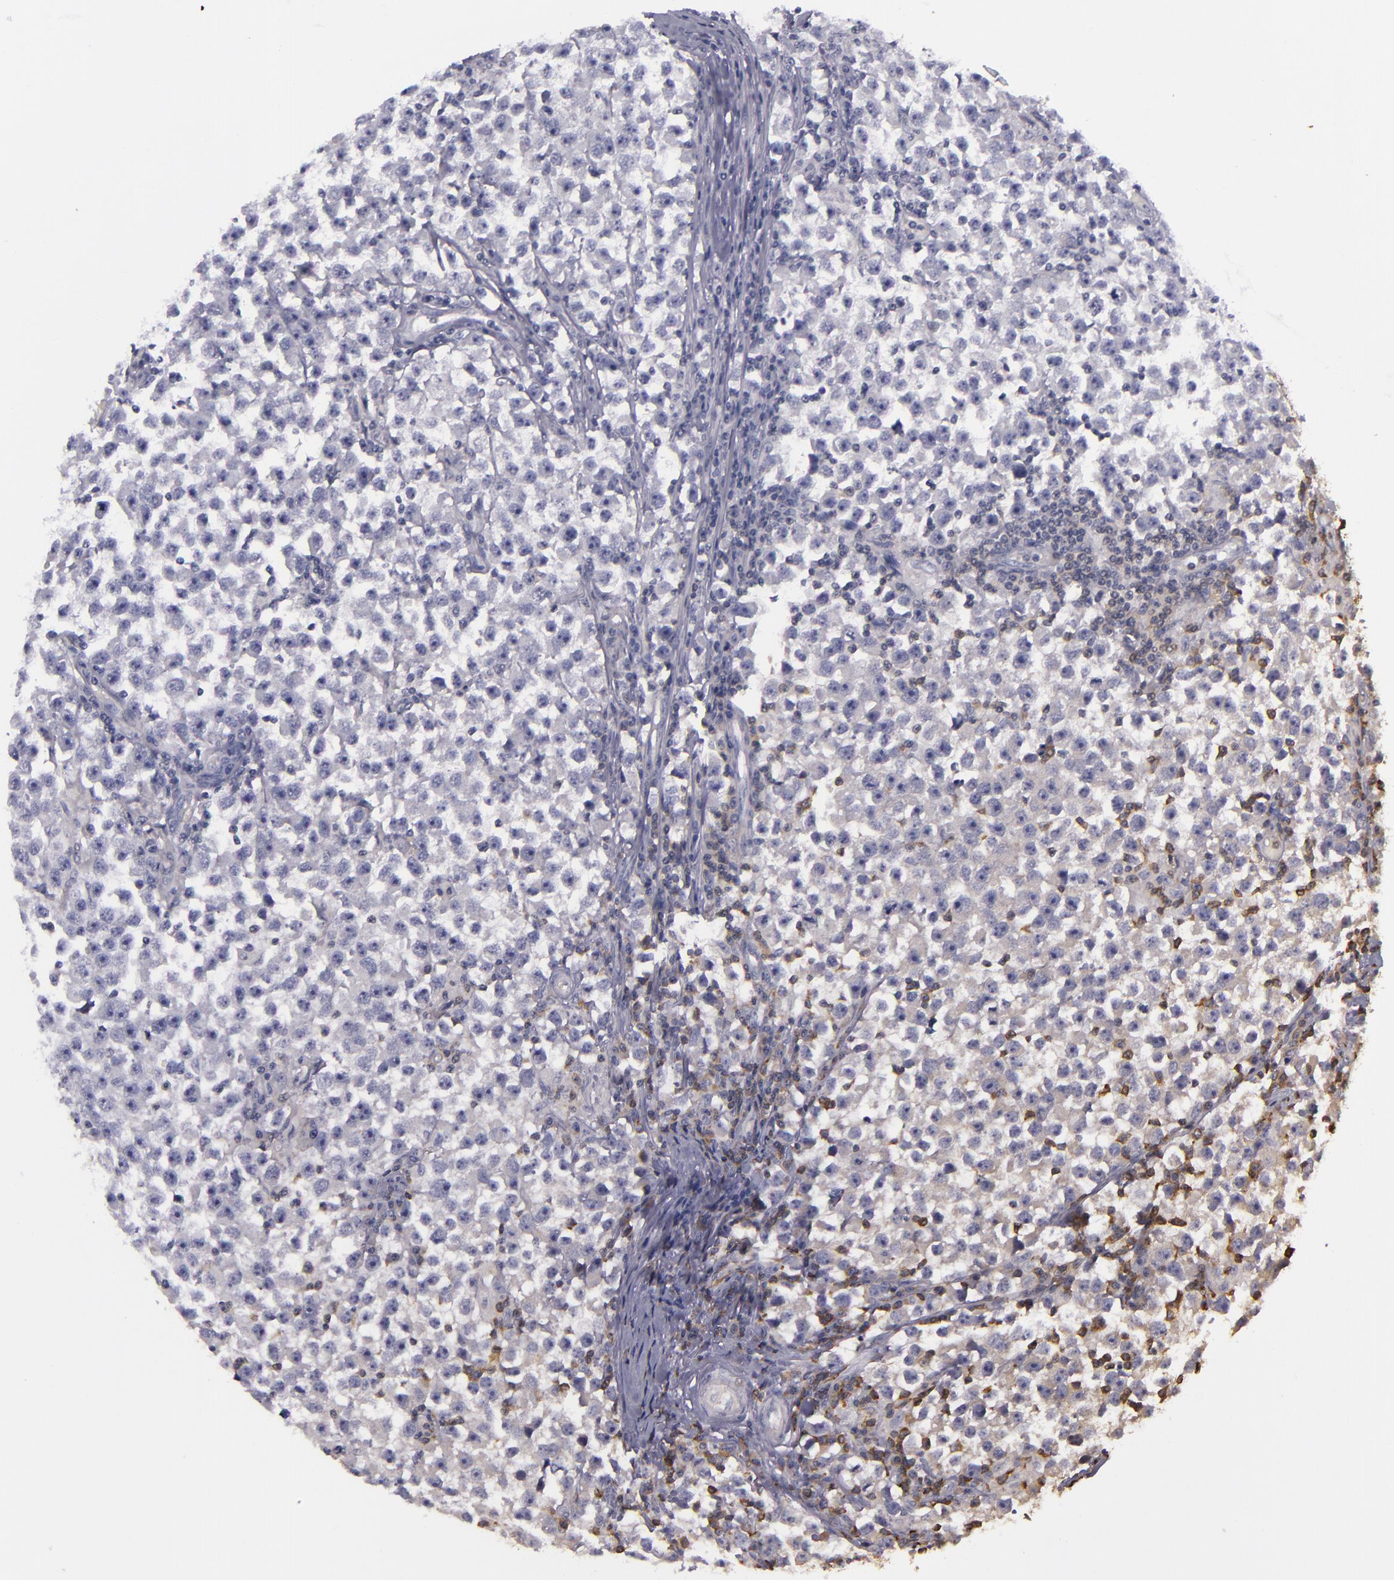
{"staining": {"intensity": "weak", "quantity": "25%-75%", "location": "cytoplasmic/membranous"}, "tissue": "testis cancer", "cell_type": "Tumor cells", "image_type": "cancer", "snomed": [{"axis": "morphology", "description": "Seminoma, NOS"}, {"axis": "topography", "description": "Testis"}], "caption": "High-magnification brightfield microscopy of testis cancer stained with DAB (brown) and counterstained with hematoxylin (blue). tumor cells exhibit weak cytoplasmic/membranous staining is seen in approximately25%-75% of cells.", "gene": "SLC9A3R1", "patient": {"sex": "male", "age": 33}}